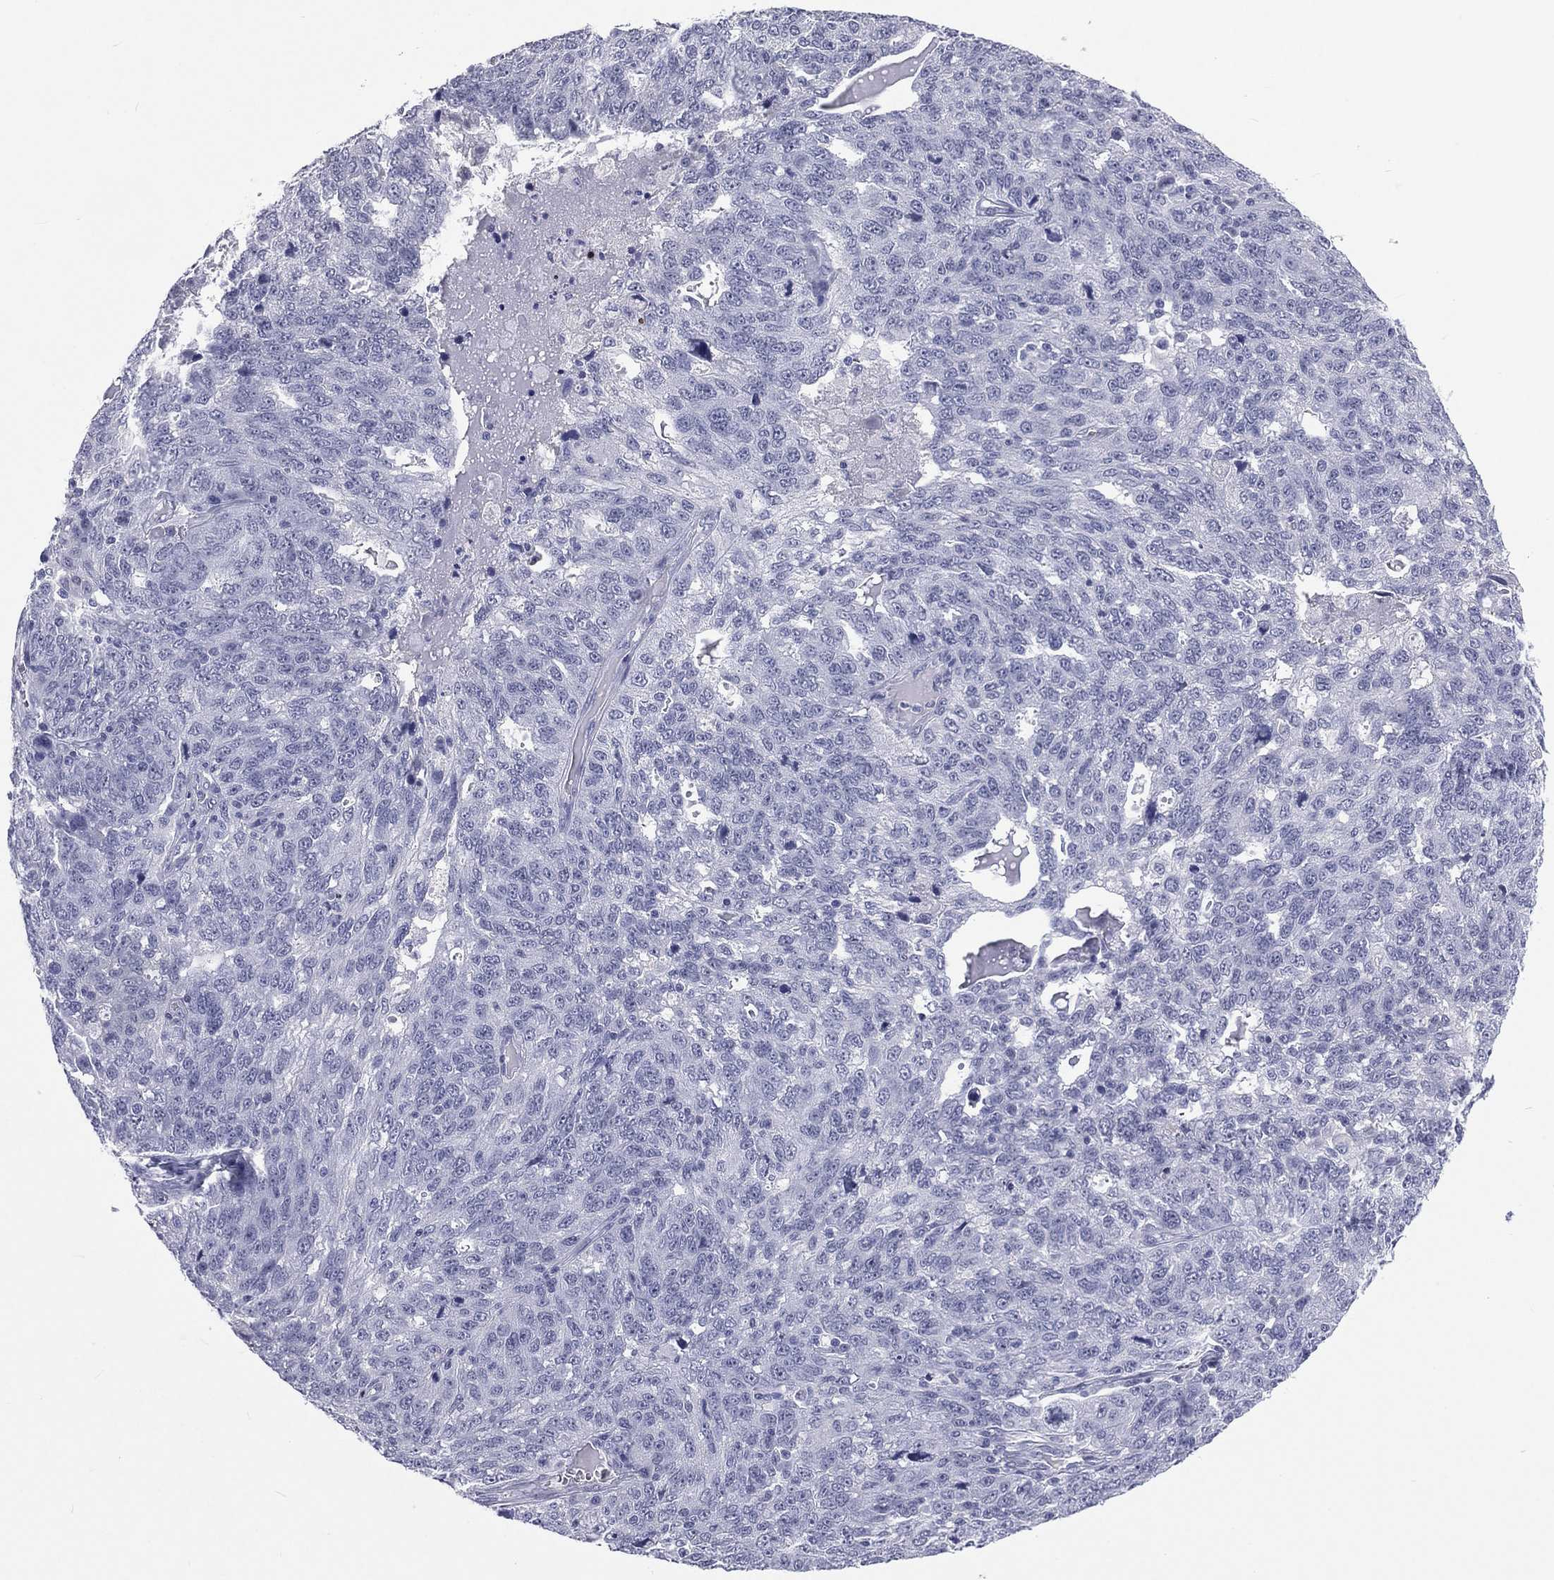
{"staining": {"intensity": "negative", "quantity": "none", "location": "none"}, "tissue": "ovarian cancer", "cell_type": "Tumor cells", "image_type": "cancer", "snomed": [{"axis": "morphology", "description": "Cystadenocarcinoma, serous, NOS"}, {"axis": "topography", "description": "Ovary"}], "caption": "Immunohistochemistry micrograph of neoplastic tissue: ovarian cancer (serous cystadenocarcinoma) stained with DAB displays no significant protein expression in tumor cells.", "gene": "SSX1", "patient": {"sex": "female", "age": 71}}